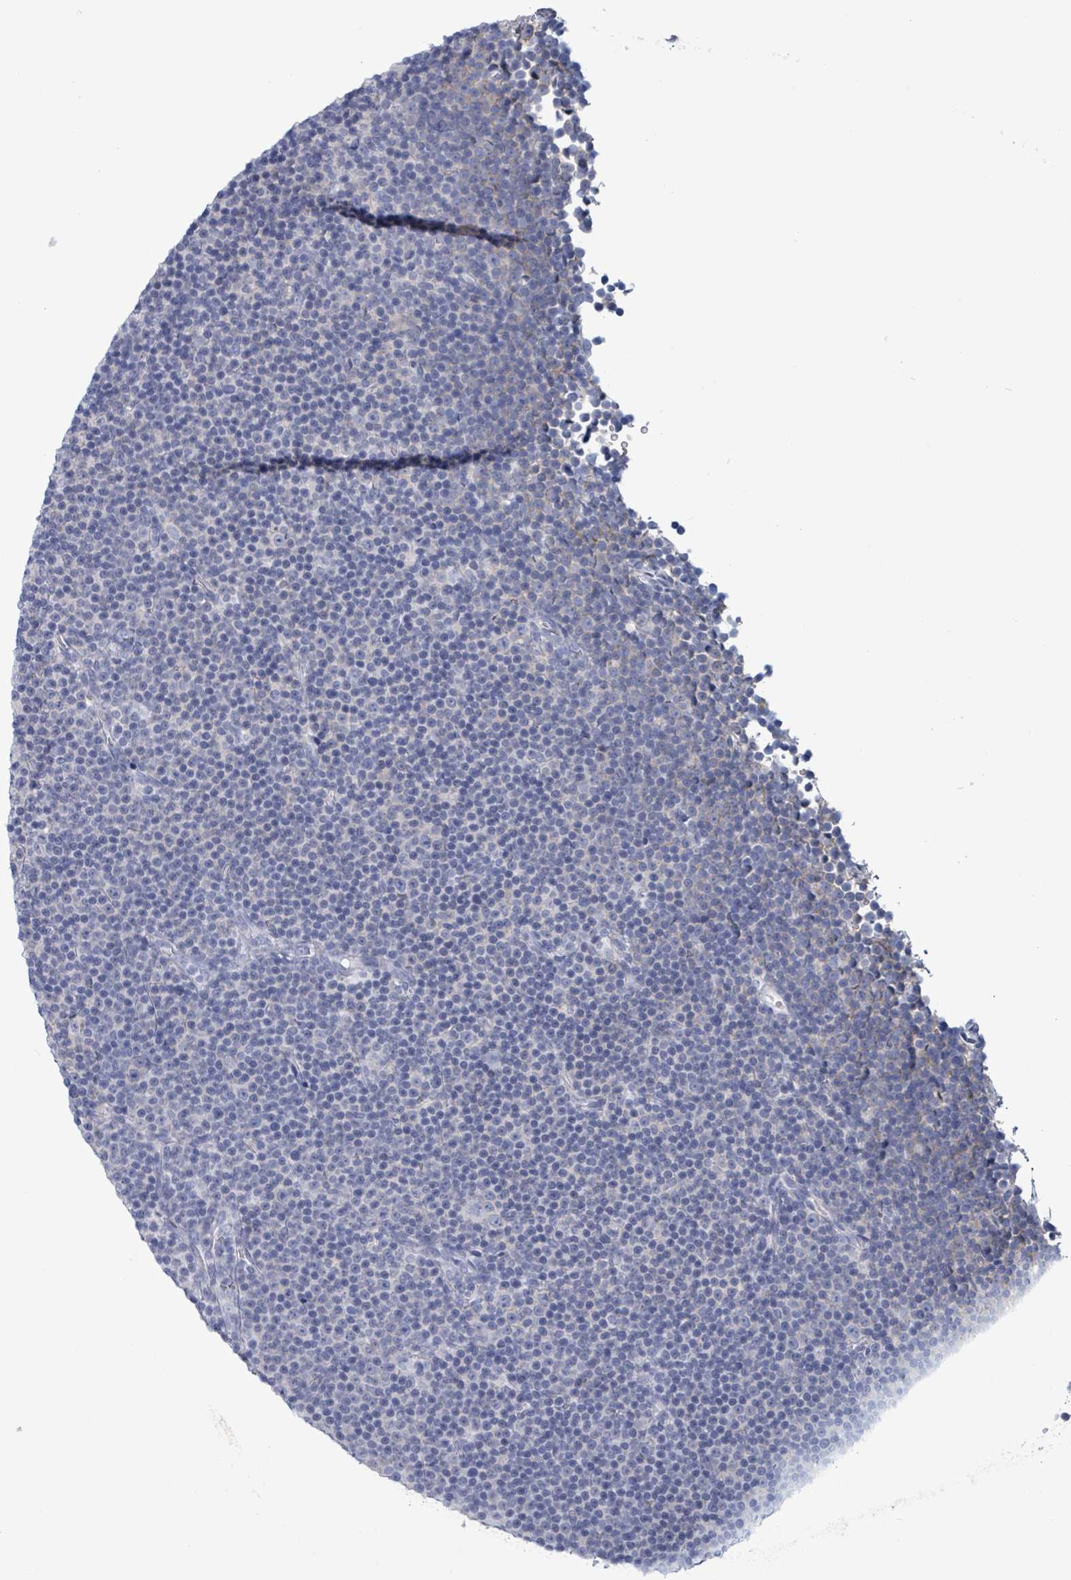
{"staining": {"intensity": "negative", "quantity": "none", "location": "none"}, "tissue": "lymphoma", "cell_type": "Tumor cells", "image_type": "cancer", "snomed": [{"axis": "morphology", "description": "Malignant lymphoma, non-Hodgkin's type, Low grade"}, {"axis": "topography", "description": "Lymph node"}], "caption": "Immunohistochemical staining of human malignant lymphoma, non-Hodgkin's type (low-grade) exhibits no significant staining in tumor cells.", "gene": "BSG", "patient": {"sex": "female", "age": 67}}